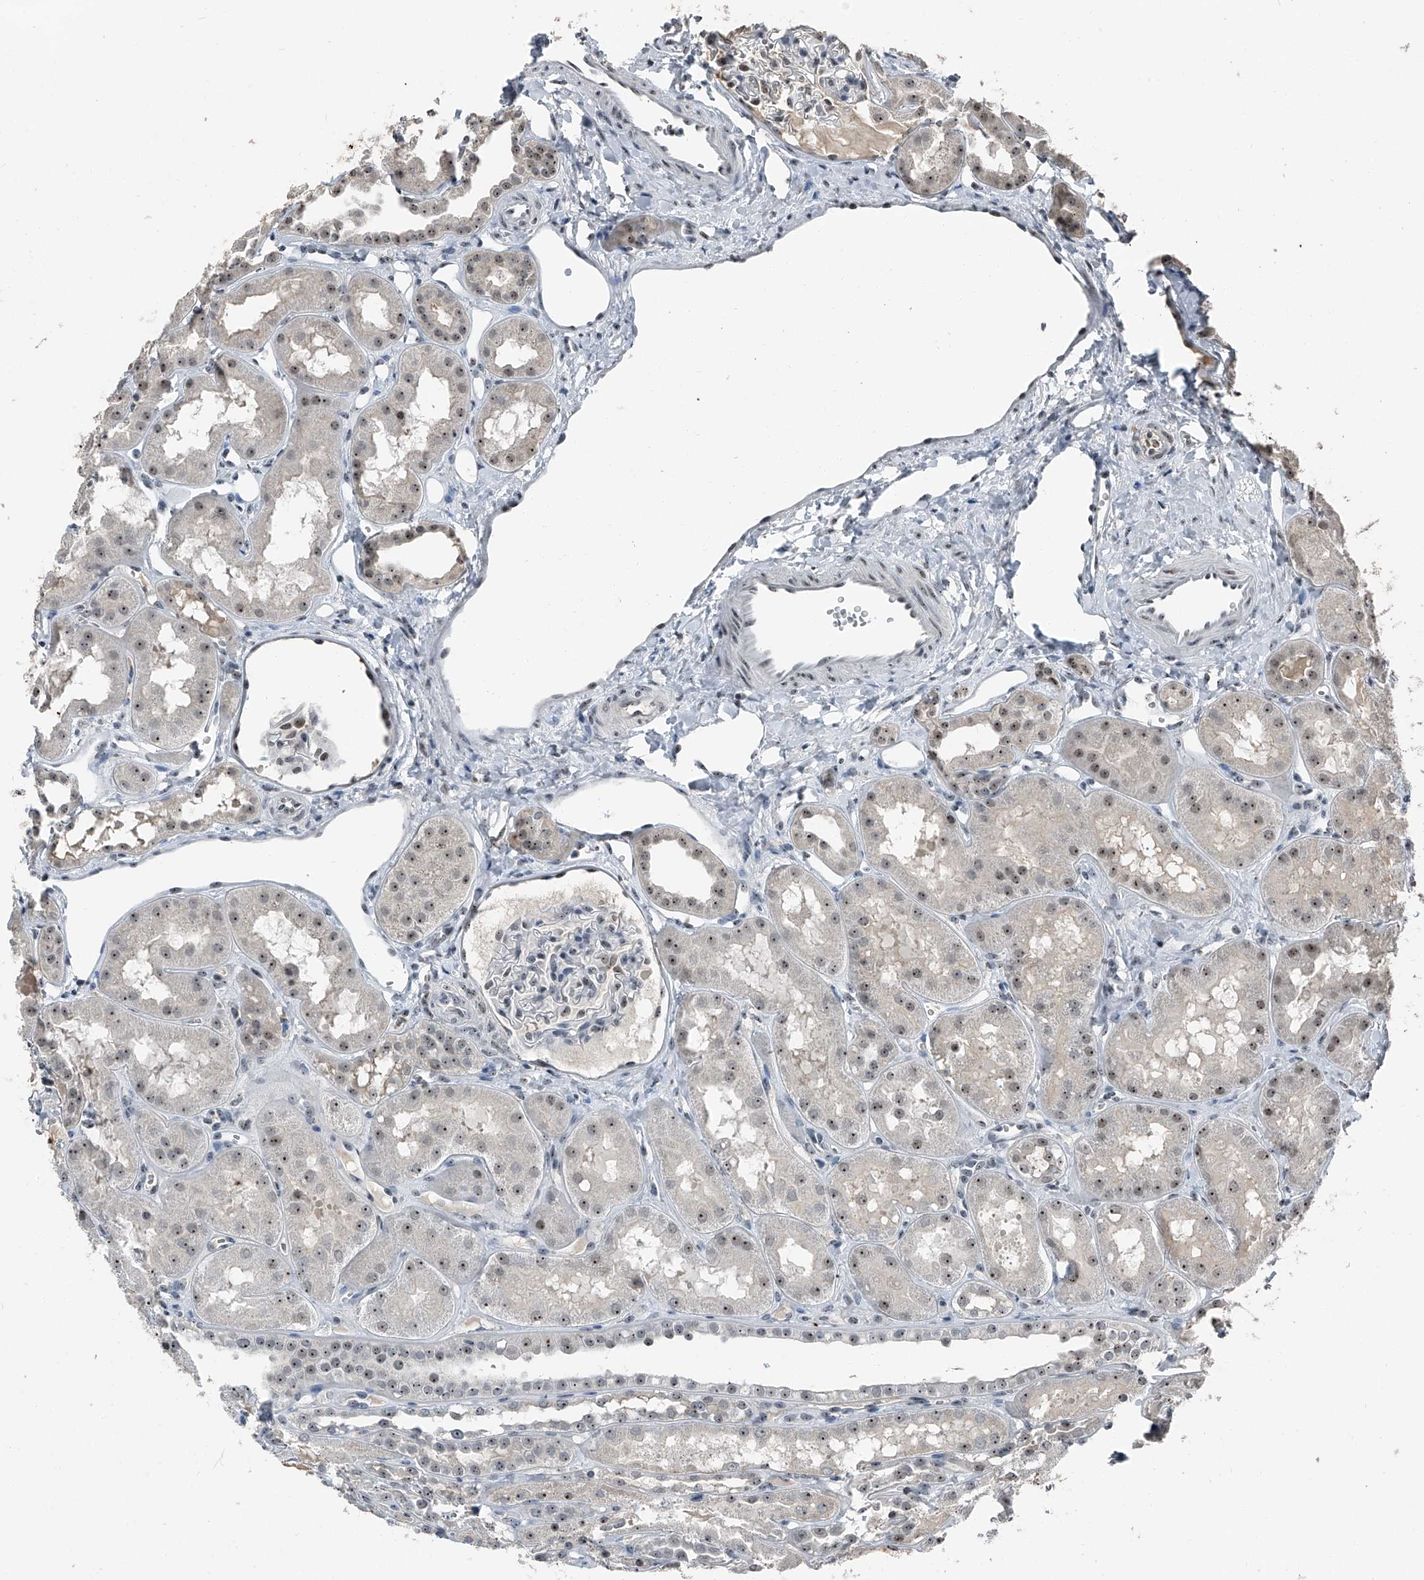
{"staining": {"intensity": "weak", "quantity": "25%-75%", "location": "nuclear"}, "tissue": "kidney", "cell_type": "Cells in glomeruli", "image_type": "normal", "snomed": [{"axis": "morphology", "description": "Normal tissue, NOS"}, {"axis": "topography", "description": "Kidney"}], "caption": "The image demonstrates staining of benign kidney, revealing weak nuclear protein positivity (brown color) within cells in glomeruli. The staining is performed using DAB brown chromogen to label protein expression. The nuclei are counter-stained blue using hematoxylin.", "gene": "TCOF1", "patient": {"sex": "male", "age": 16}}